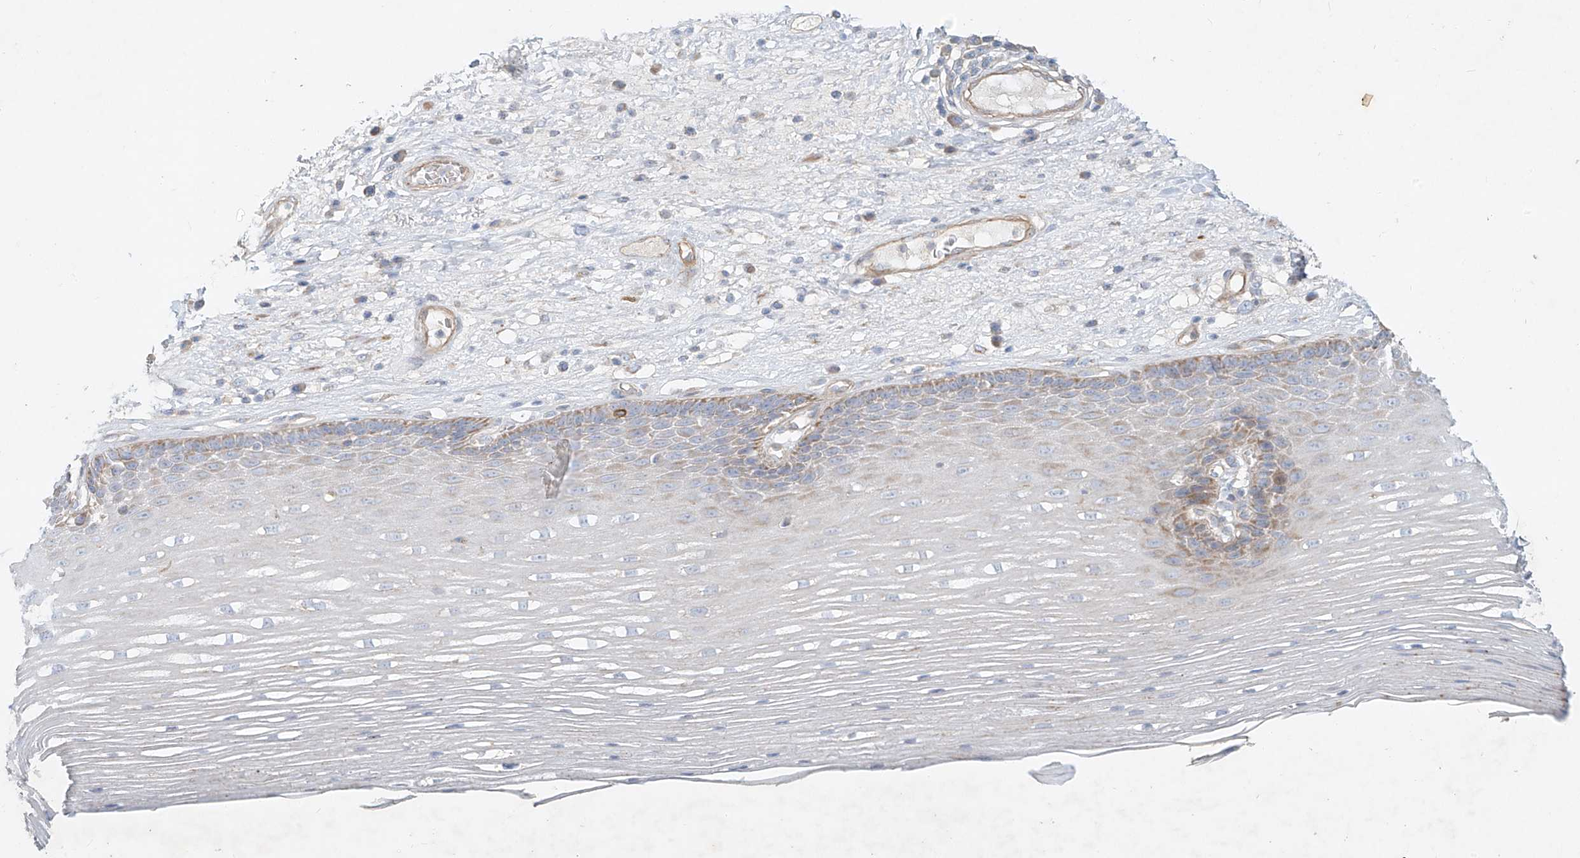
{"staining": {"intensity": "moderate", "quantity": "<25%", "location": "cytoplasmic/membranous"}, "tissue": "esophagus", "cell_type": "Squamous epithelial cells", "image_type": "normal", "snomed": [{"axis": "morphology", "description": "Normal tissue, NOS"}, {"axis": "topography", "description": "Esophagus"}], "caption": "IHC staining of unremarkable esophagus, which demonstrates low levels of moderate cytoplasmic/membranous expression in approximately <25% of squamous epithelial cells indicating moderate cytoplasmic/membranous protein expression. The staining was performed using DAB (3,3'-diaminobenzidine) (brown) for protein detection and nuclei were counterstained in hematoxylin (blue).", "gene": "AJM1", "patient": {"sex": "male", "age": 62}}